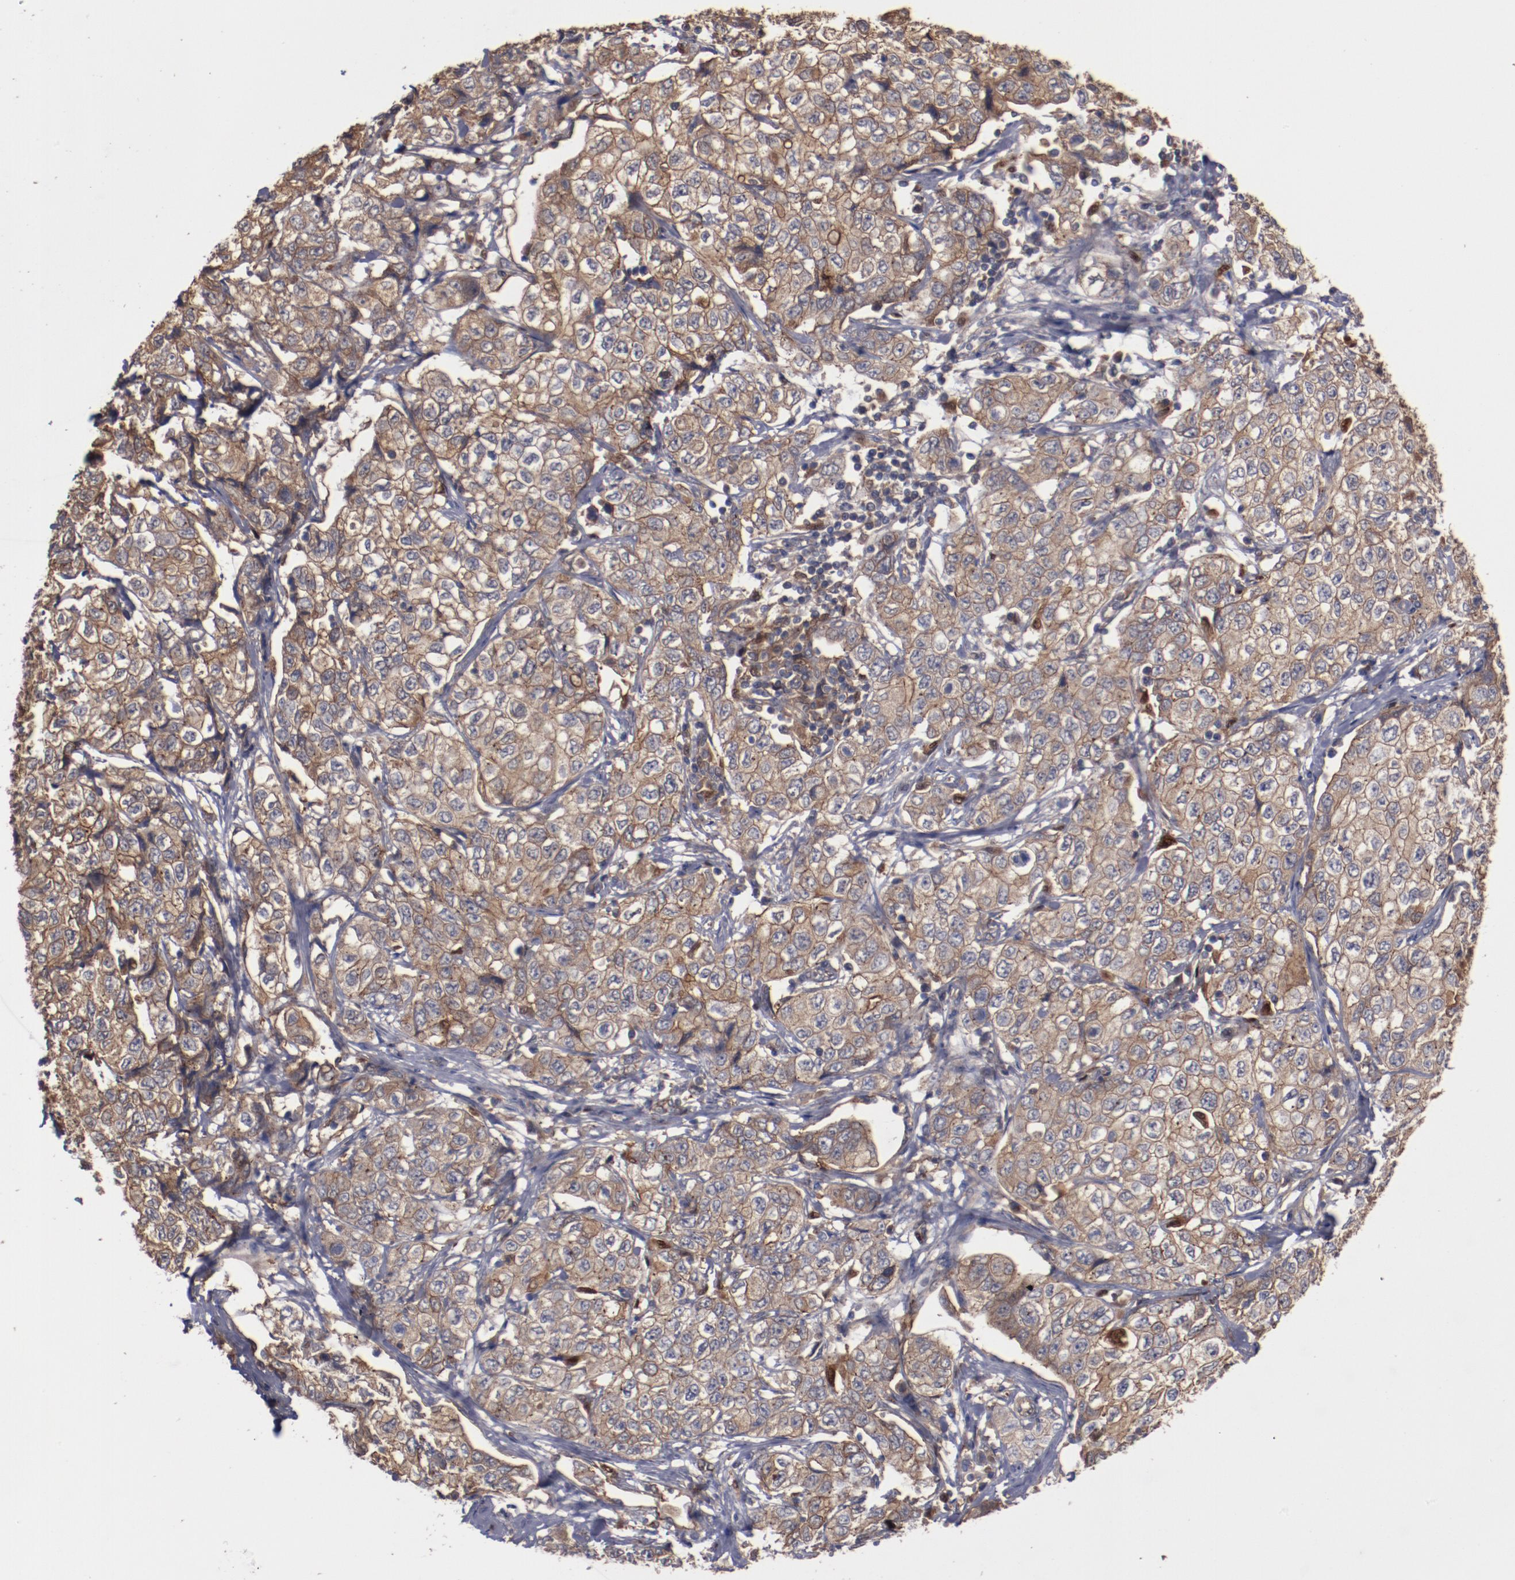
{"staining": {"intensity": "moderate", "quantity": ">75%", "location": "cytoplasmic/membranous"}, "tissue": "stomach cancer", "cell_type": "Tumor cells", "image_type": "cancer", "snomed": [{"axis": "morphology", "description": "Adenocarcinoma, NOS"}, {"axis": "topography", "description": "Stomach"}], "caption": "Human stomach adenocarcinoma stained for a protein (brown) demonstrates moderate cytoplasmic/membranous positive staining in about >75% of tumor cells.", "gene": "DNAAF2", "patient": {"sex": "male", "age": 48}}